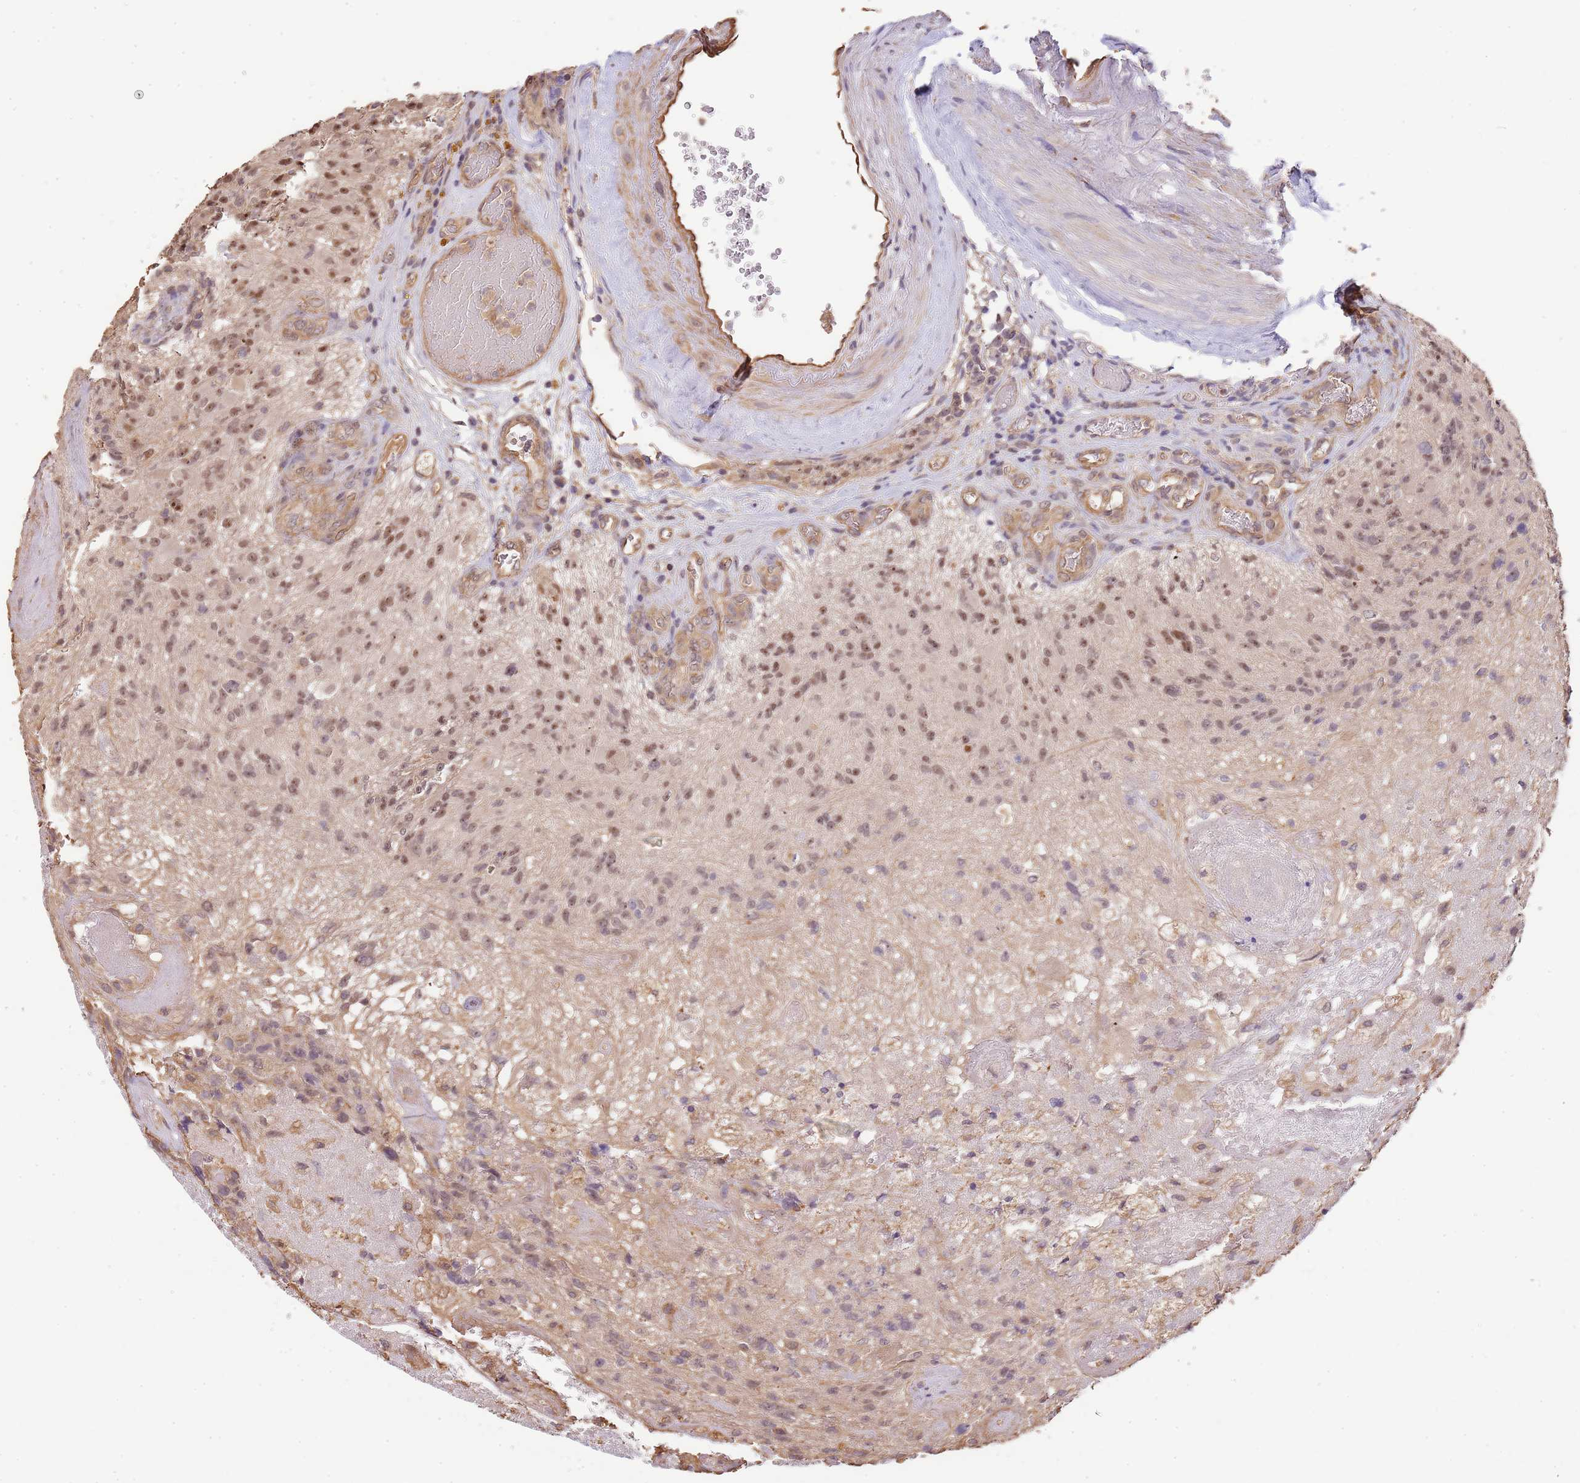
{"staining": {"intensity": "moderate", "quantity": ">75%", "location": "nuclear"}, "tissue": "glioma", "cell_type": "Tumor cells", "image_type": "cancer", "snomed": [{"axis": "morphology", "description": "Glioma, malignant, High grade"}, {"axis": "topography", "description": "Brain"}], "caption": "This is a photomicrograph of immunohistochemistry staining of malignant glioma (high-grade), which shows moderate positivity in the nuclear of tumor cells.", "gene": "SURF2", "patient": {"sex": "male", "age": 76}}